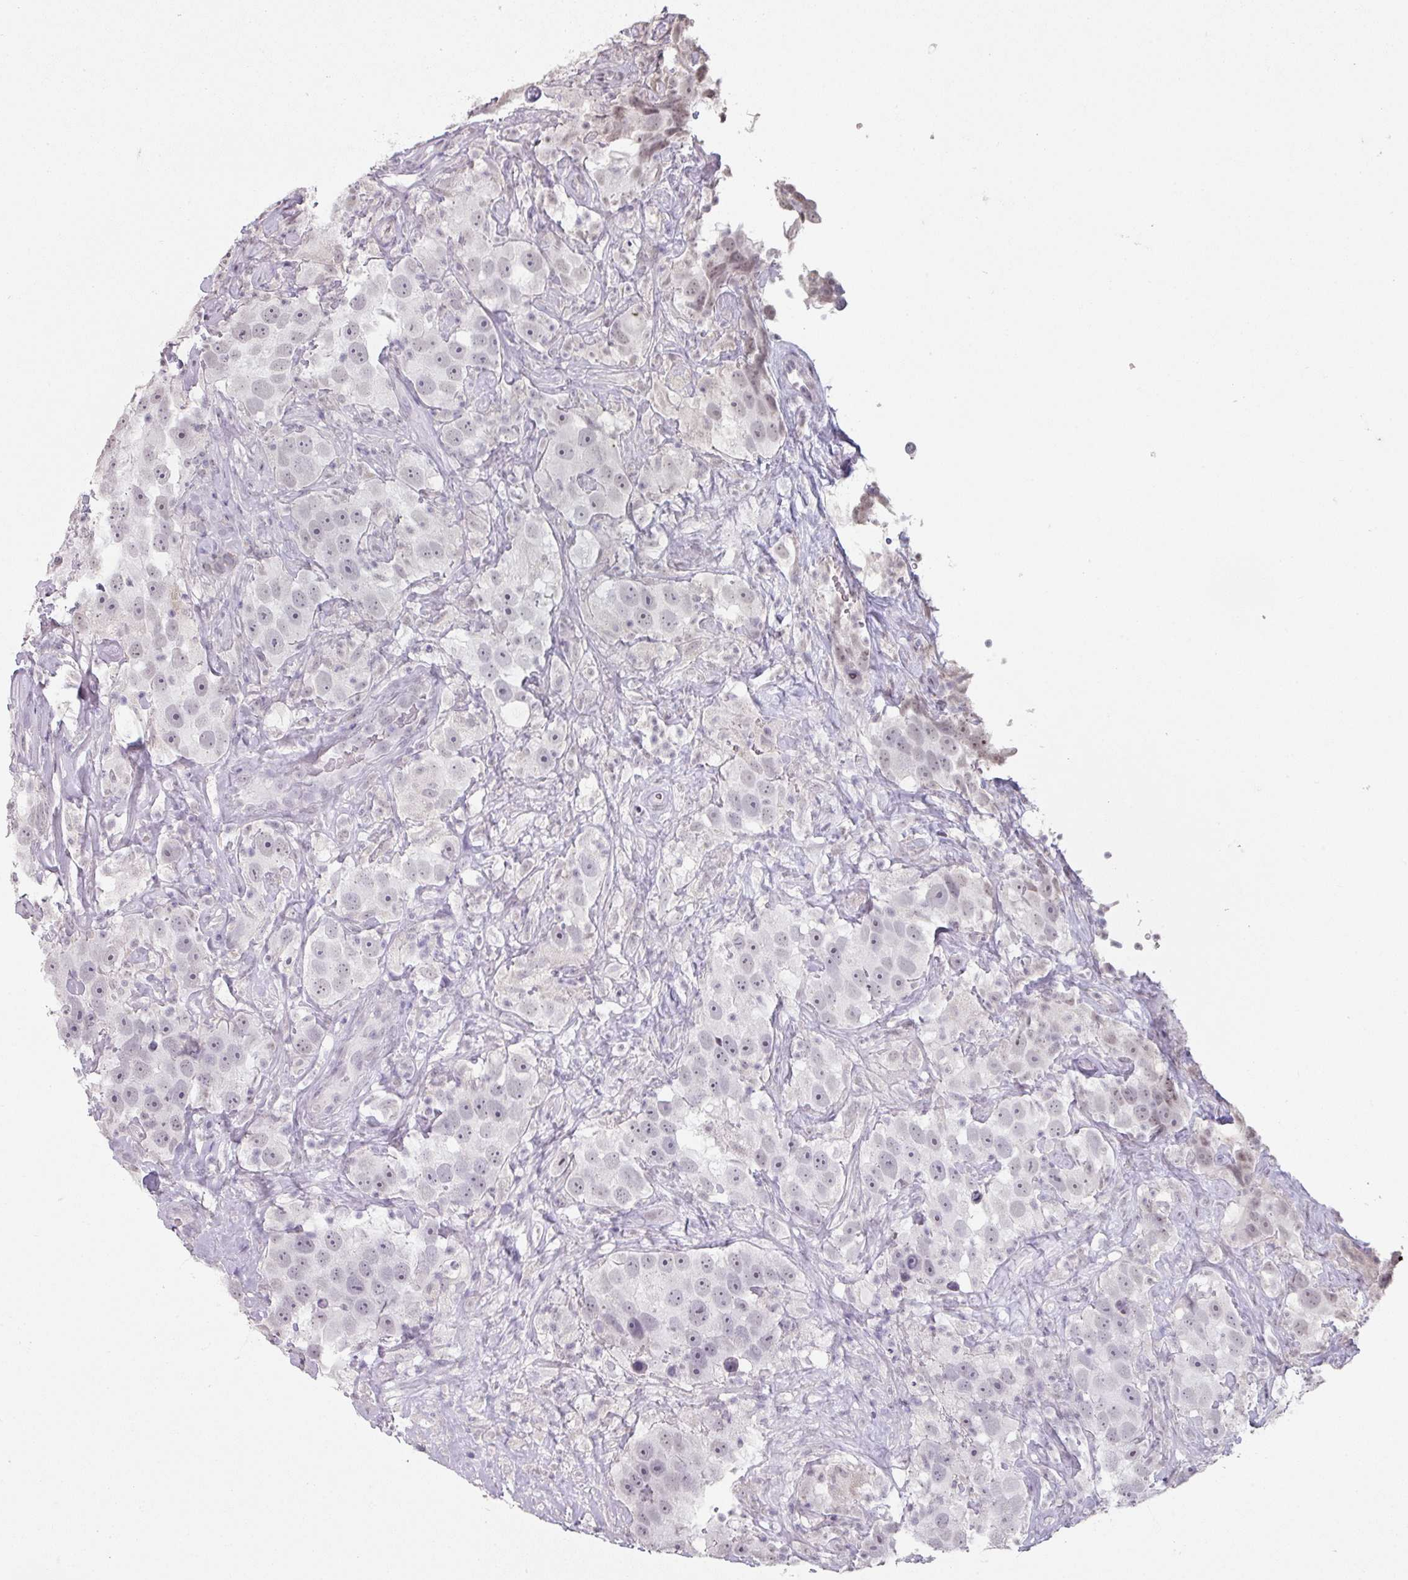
{"staining": {"intensity": "negative", "quantity": "none", "location": "none"}, "tissue": "testis cancer", "cell_type": "Tumor cells", "image_type": "cancer", "snomed": [{"axis": "morphology", "description": "Seminoma, NOS"}, {"axis": "topography", "description": "Testis"}], "caption": "IHC of human seminoma (testis) exhibits no expression in tumor cells. (Stains: DAB (3,3'-diaminobenzidine) immunohistochemistry (IHC) with hematoxylin counter stain, Microscopy: brightfield microscopy at high magnification).", "gene": "SPRR1A", "patient": {"sex": "male", "age": 49}}